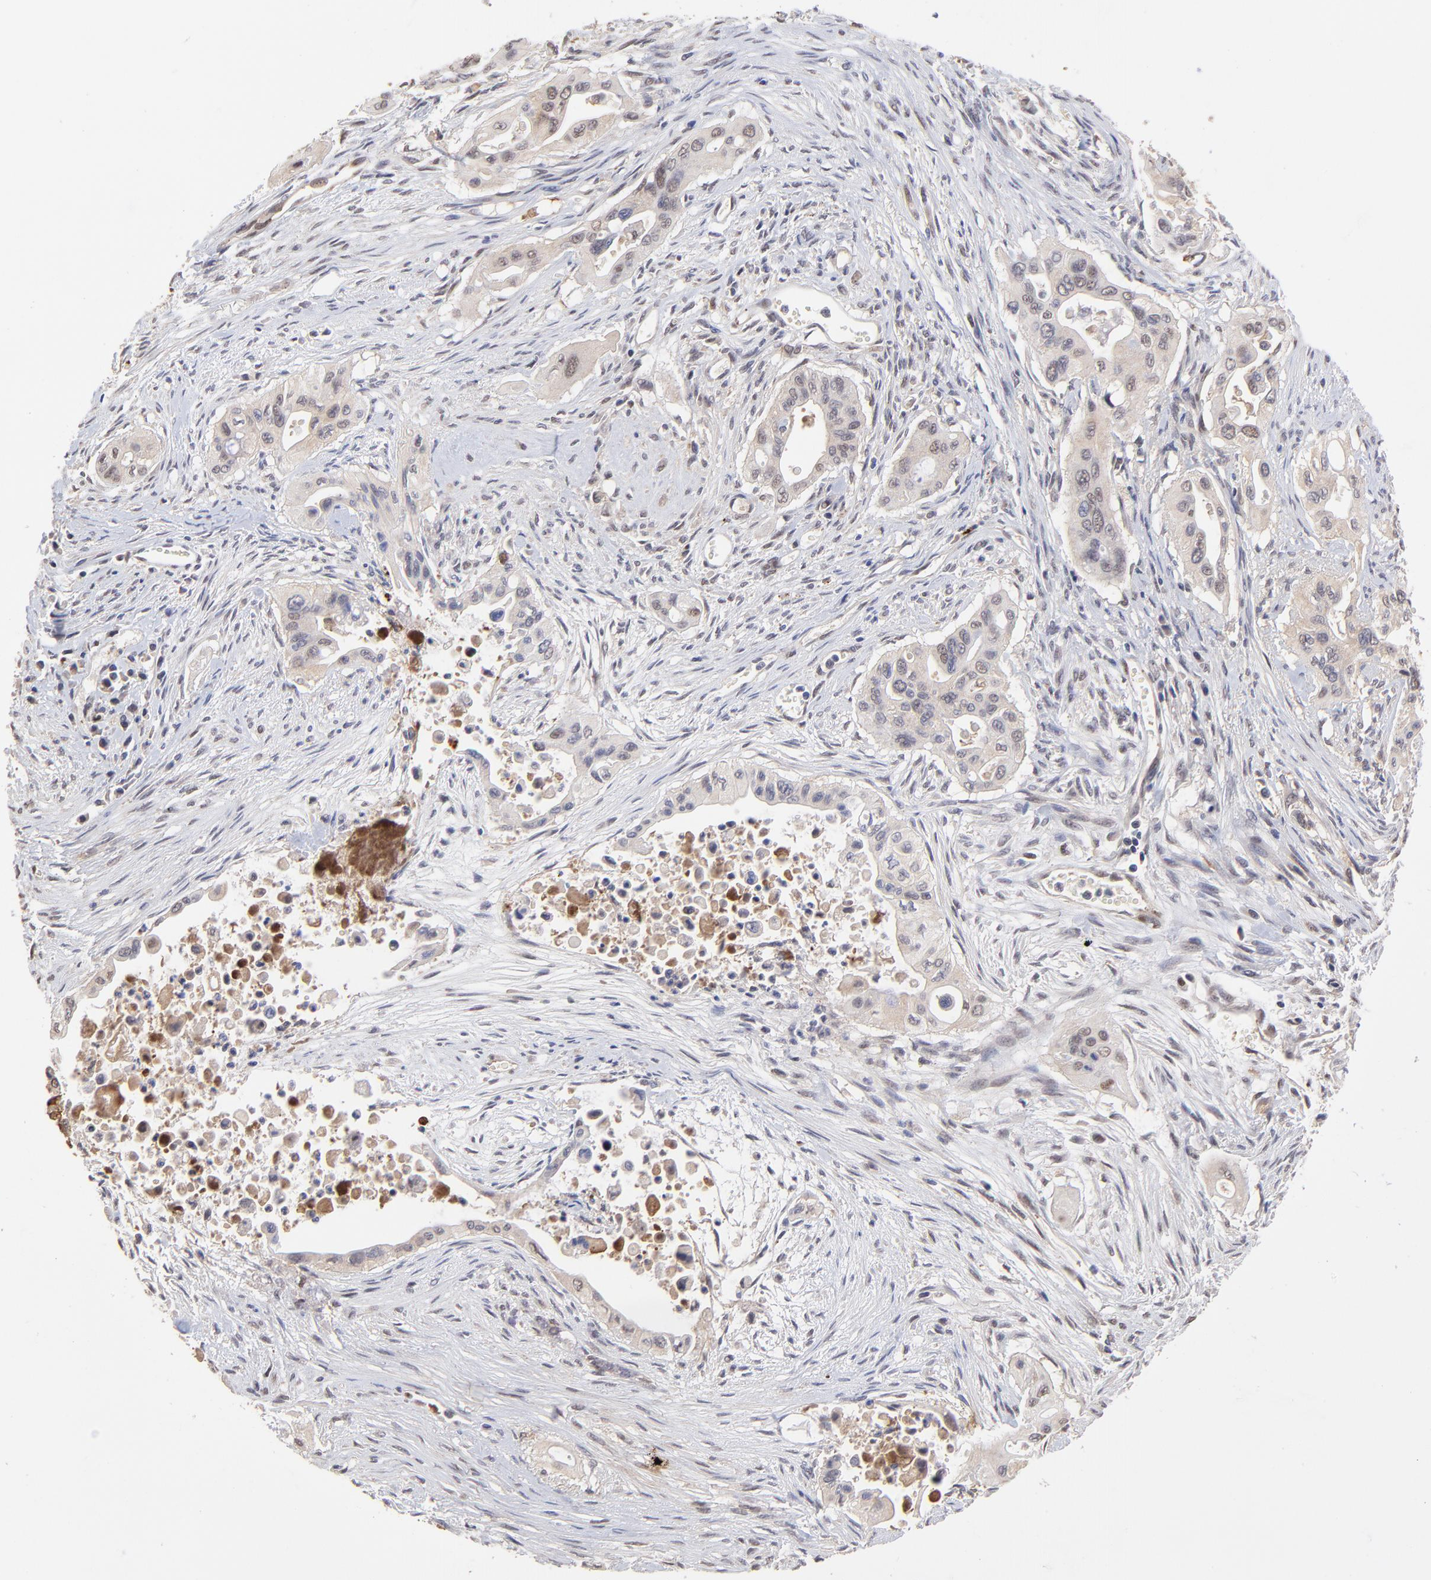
{"staining": {"intensity": "weak", "quantity": "<25%", "location": "nuclear"}, "tissue": "pancreatic cancer", "cell_type": "Tumor cells", "image_type": "cancer", "snomed": [{"axis": "morphology", "description": "Adenocarcinoma, NOS"}, {"axis": "topography", "description": "Pancreas"}], "caption": "The histopathology image shows no significant expression in tumor cells of adenocarcinoma (pancreatic).", "gene": "PSMD14", "patient": {"sex": "male", "age": 77}}